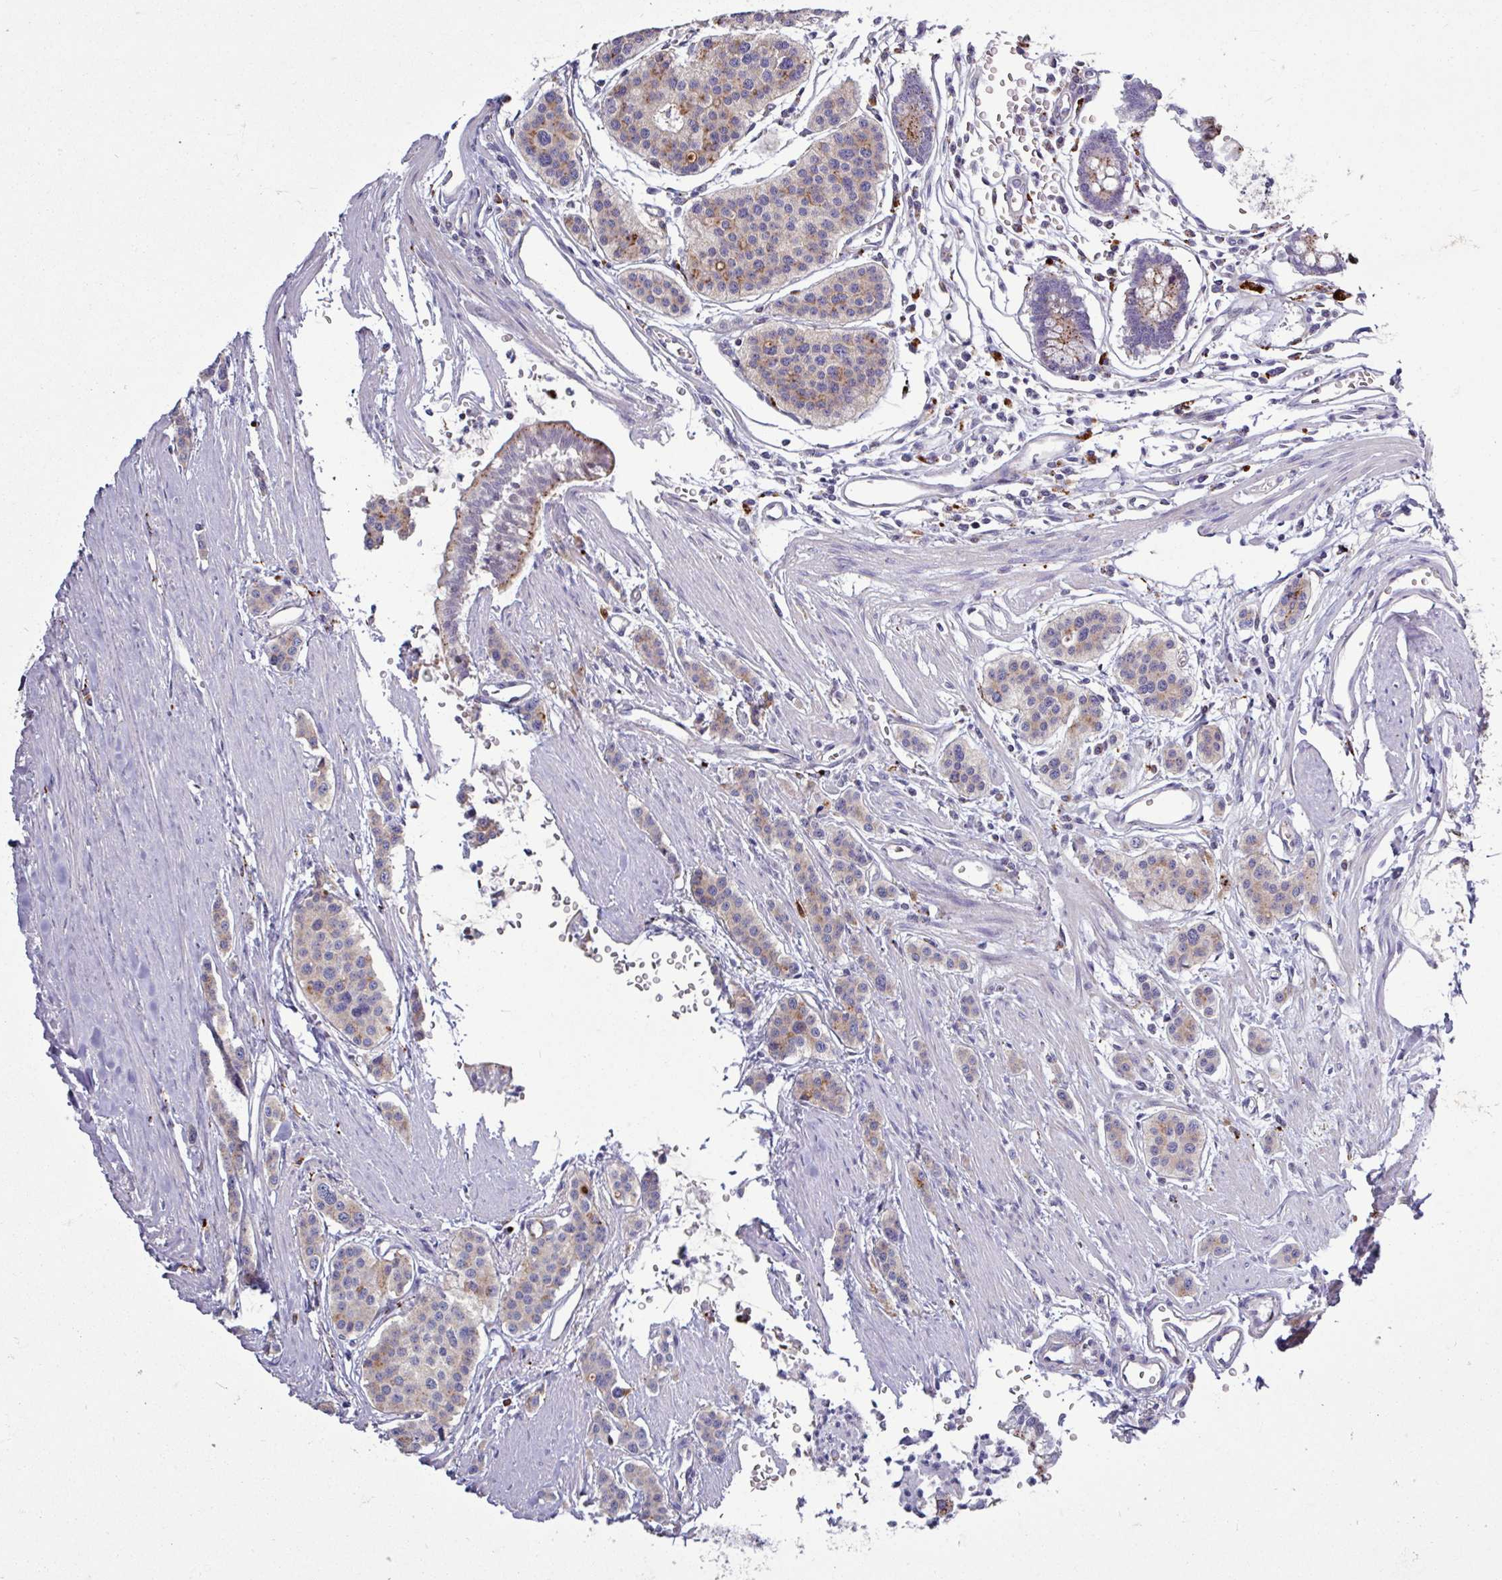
{"staining": {"intensity": "weak", "quantity": "25%-75%", "location": "cytoplasmic/membranous"}, "tissue": "carcinoid", "cell_type": "Tumor cells", "image_type": "cancer", "snomed": [{"axis": "morphology", "description": "Carcinoid, malignant, NOS"}, {"axis": "topography", "description": "Small intestine"}], "caption": "Human malignant carcinoid stained with a protein marker demonstrates weak staining in tumor cells.", "gene": "AMIGO2", "patient": {"sex": "male", "age": 60}}